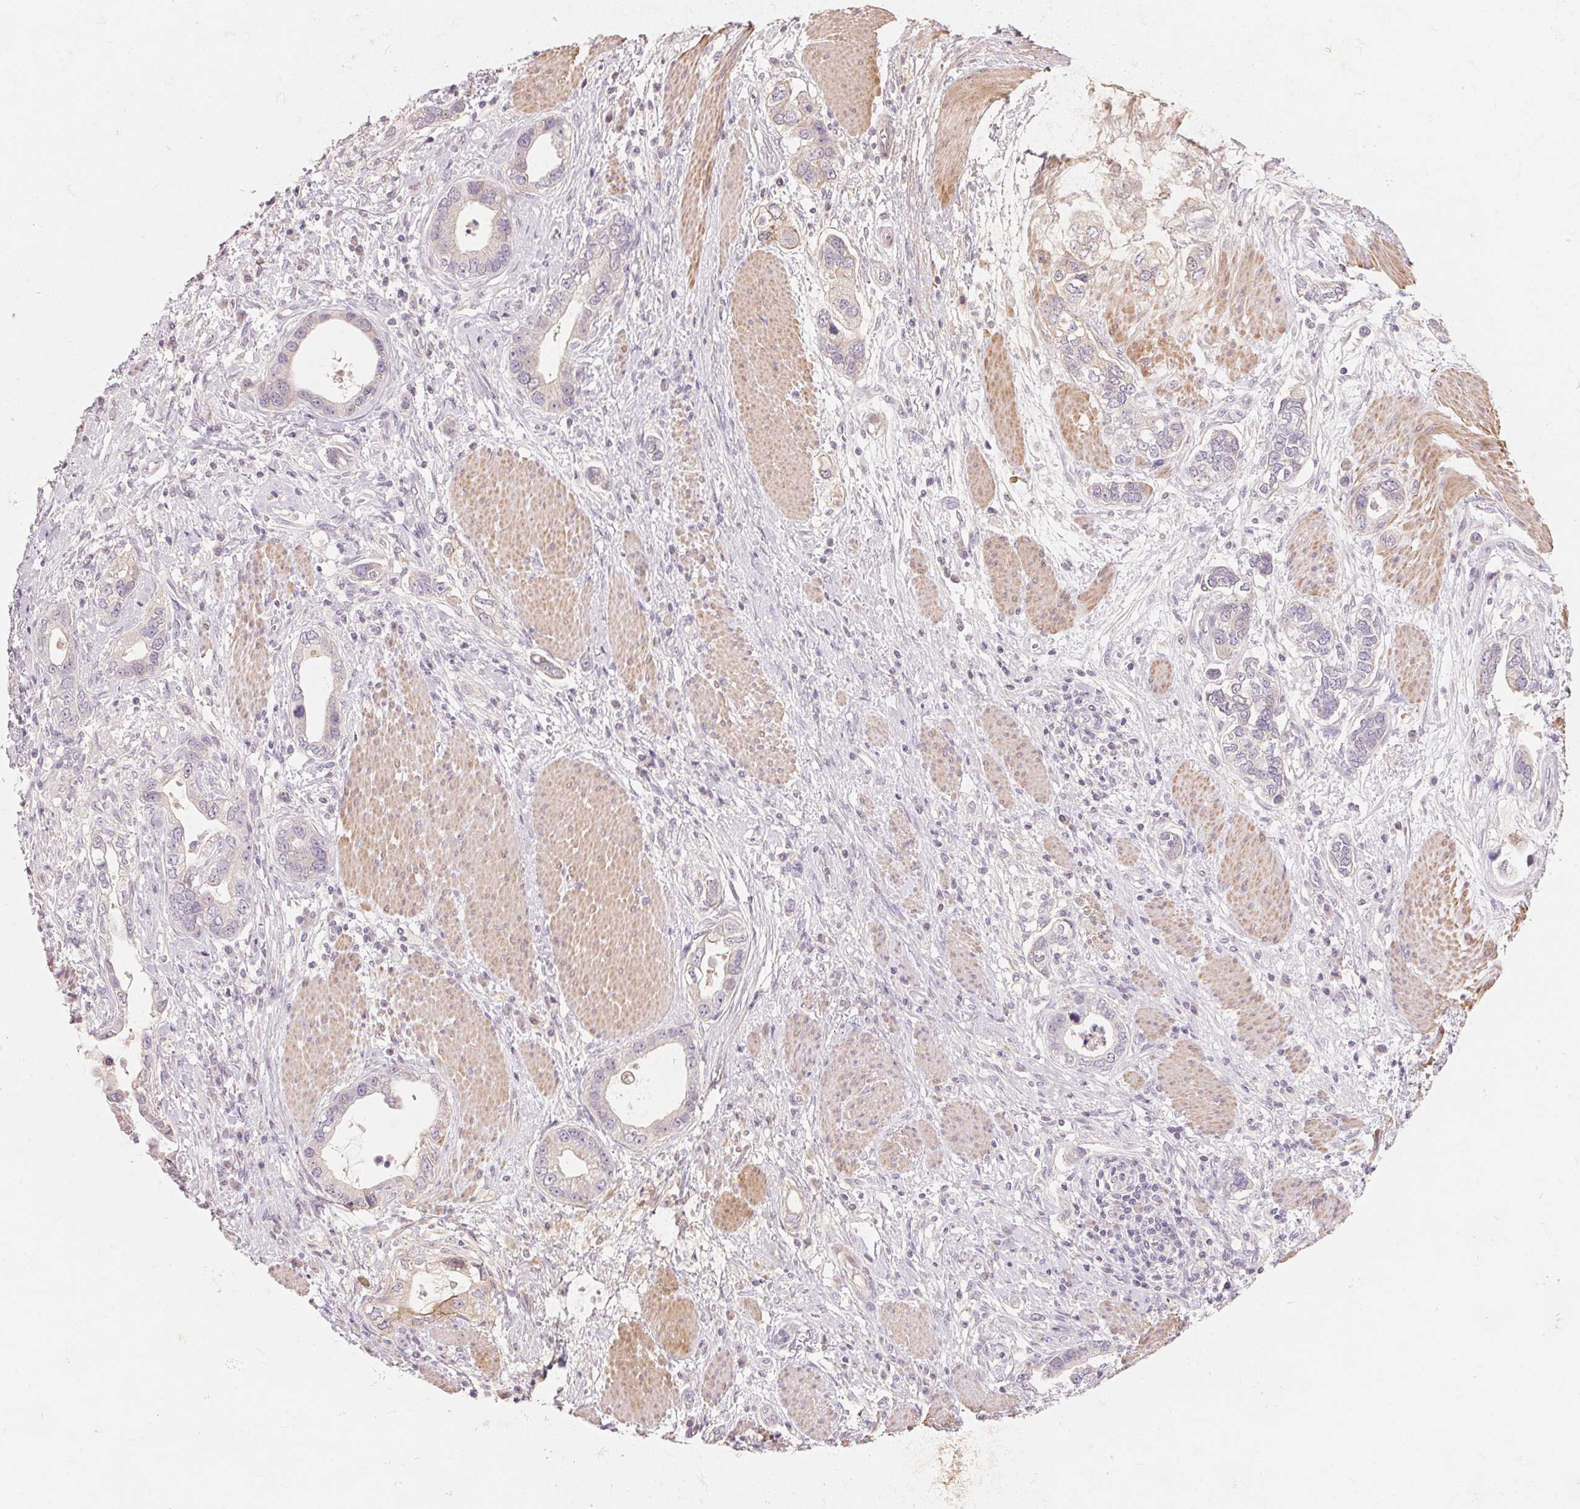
{"staining": {"intensity": "negative", "quantity": "none", "location": "none"}, "tissue": "stomach cancer", "cell_type": "Tumor cells", "image_type": "cancer", "snomed": [{"axis": "morphology", "description": "Adenocarcinoma, NOS"}, {"axis": "topography", "description": "Stomach, lower"}], "caption": "Histopathology image shows no significant protein expression in tumor cells of stomach adenocarcinoma. (DAB IHC, high magnification).", "gene": "TP53AIP1", "patient": {"sex": "female", "age": 93}}